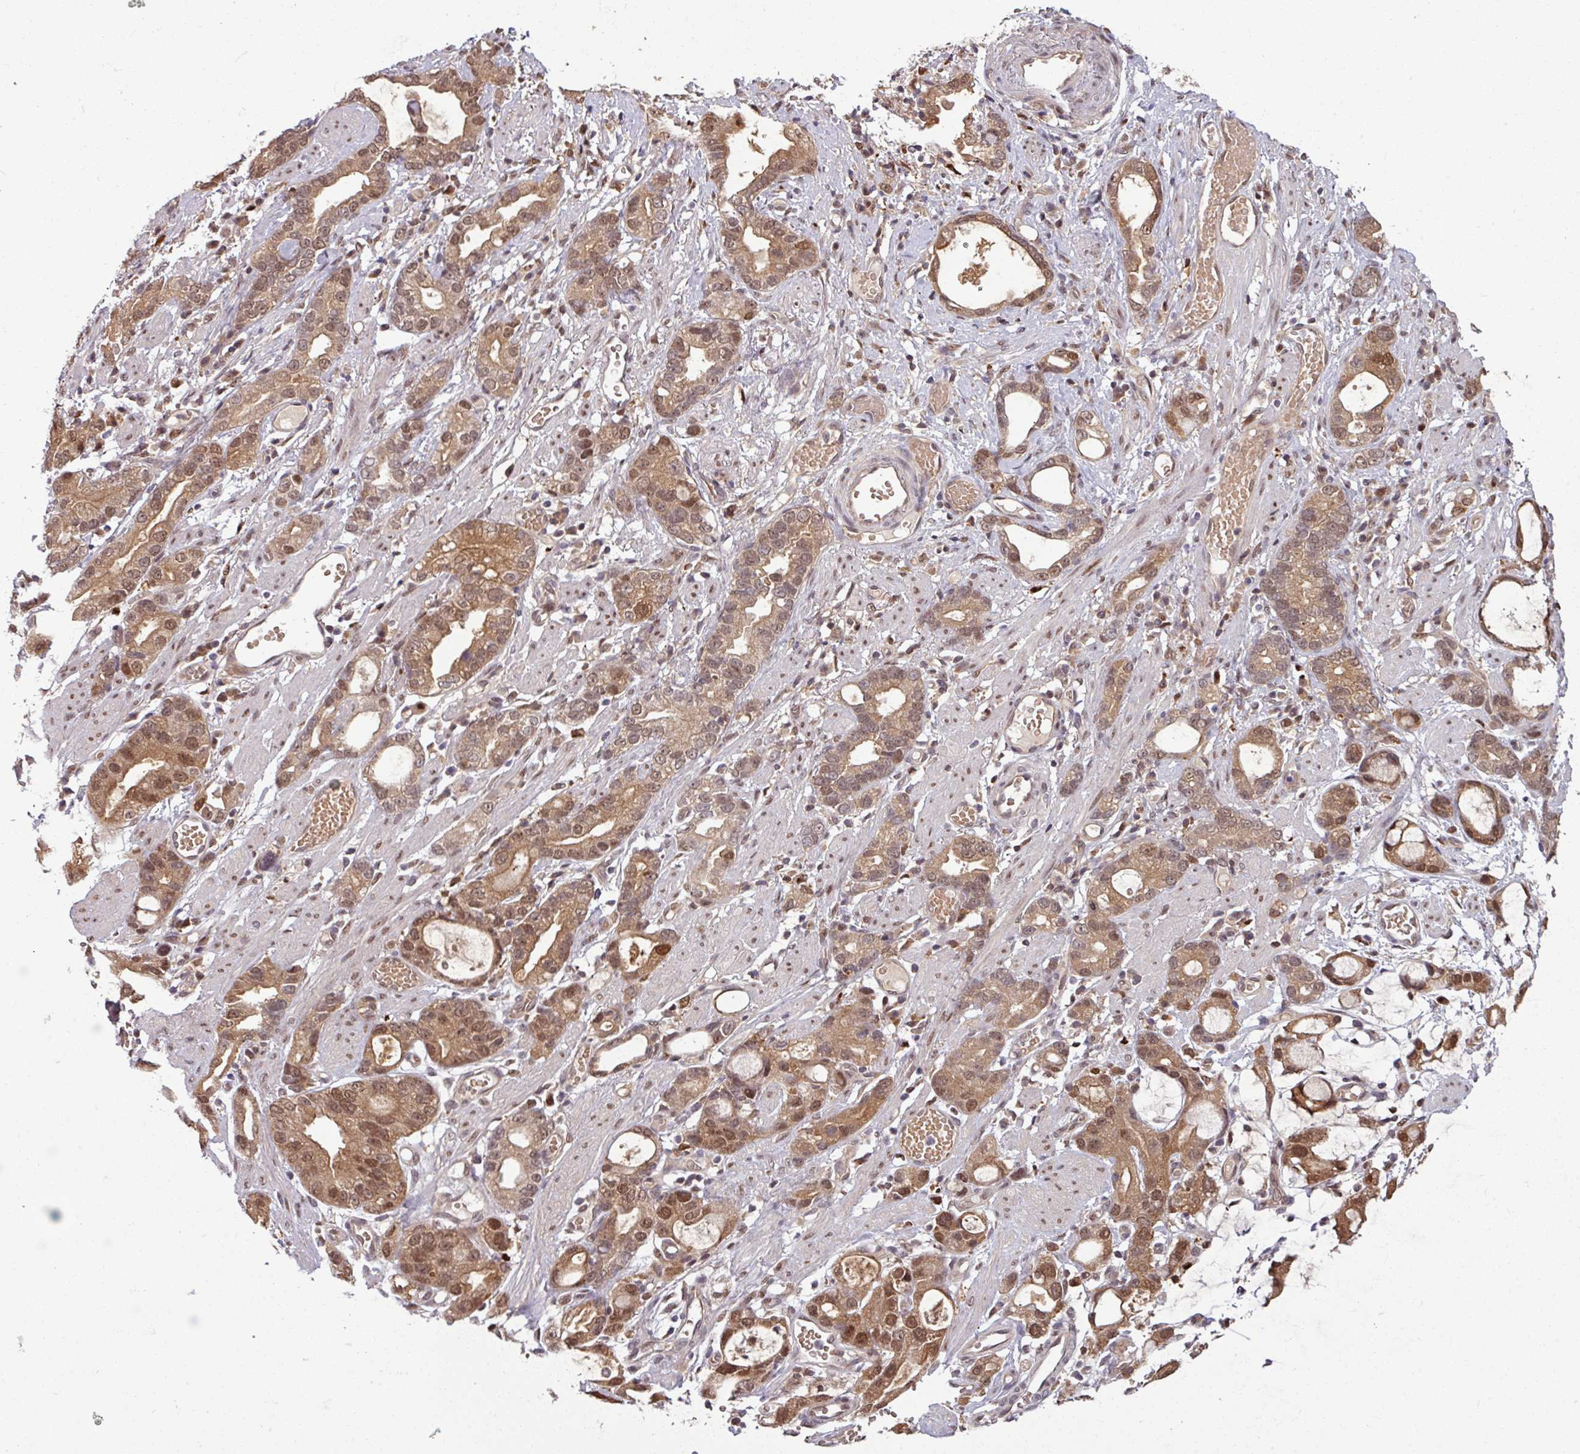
{"staining": {"intensity": "moderate", "quantity": ">75%", "location": "cytoplasmic/membranous,nuclear"}, "tissue": "stomach cancer", "cell_type": "Tumor cells", "image_type": "cancer", "snomed": [{"axis": "morphology", "description": "Adenocarcinoma, NOS"}, {"axis": "topography", "description": "Stomach"}], "caption": "Immunohistochemistry of human stomach cancer (adenocarcinoma) shows medium levels of moderate cytoplasmic/membranous and nuclear staining in approximately >75% of tumor cells. (DAB (3,3'-diaminobenzidine) = brown stain, brightfield microscopy at high magnification).", "gene": "KCTD11", "patient": {"sex": "male", "age": 55}}